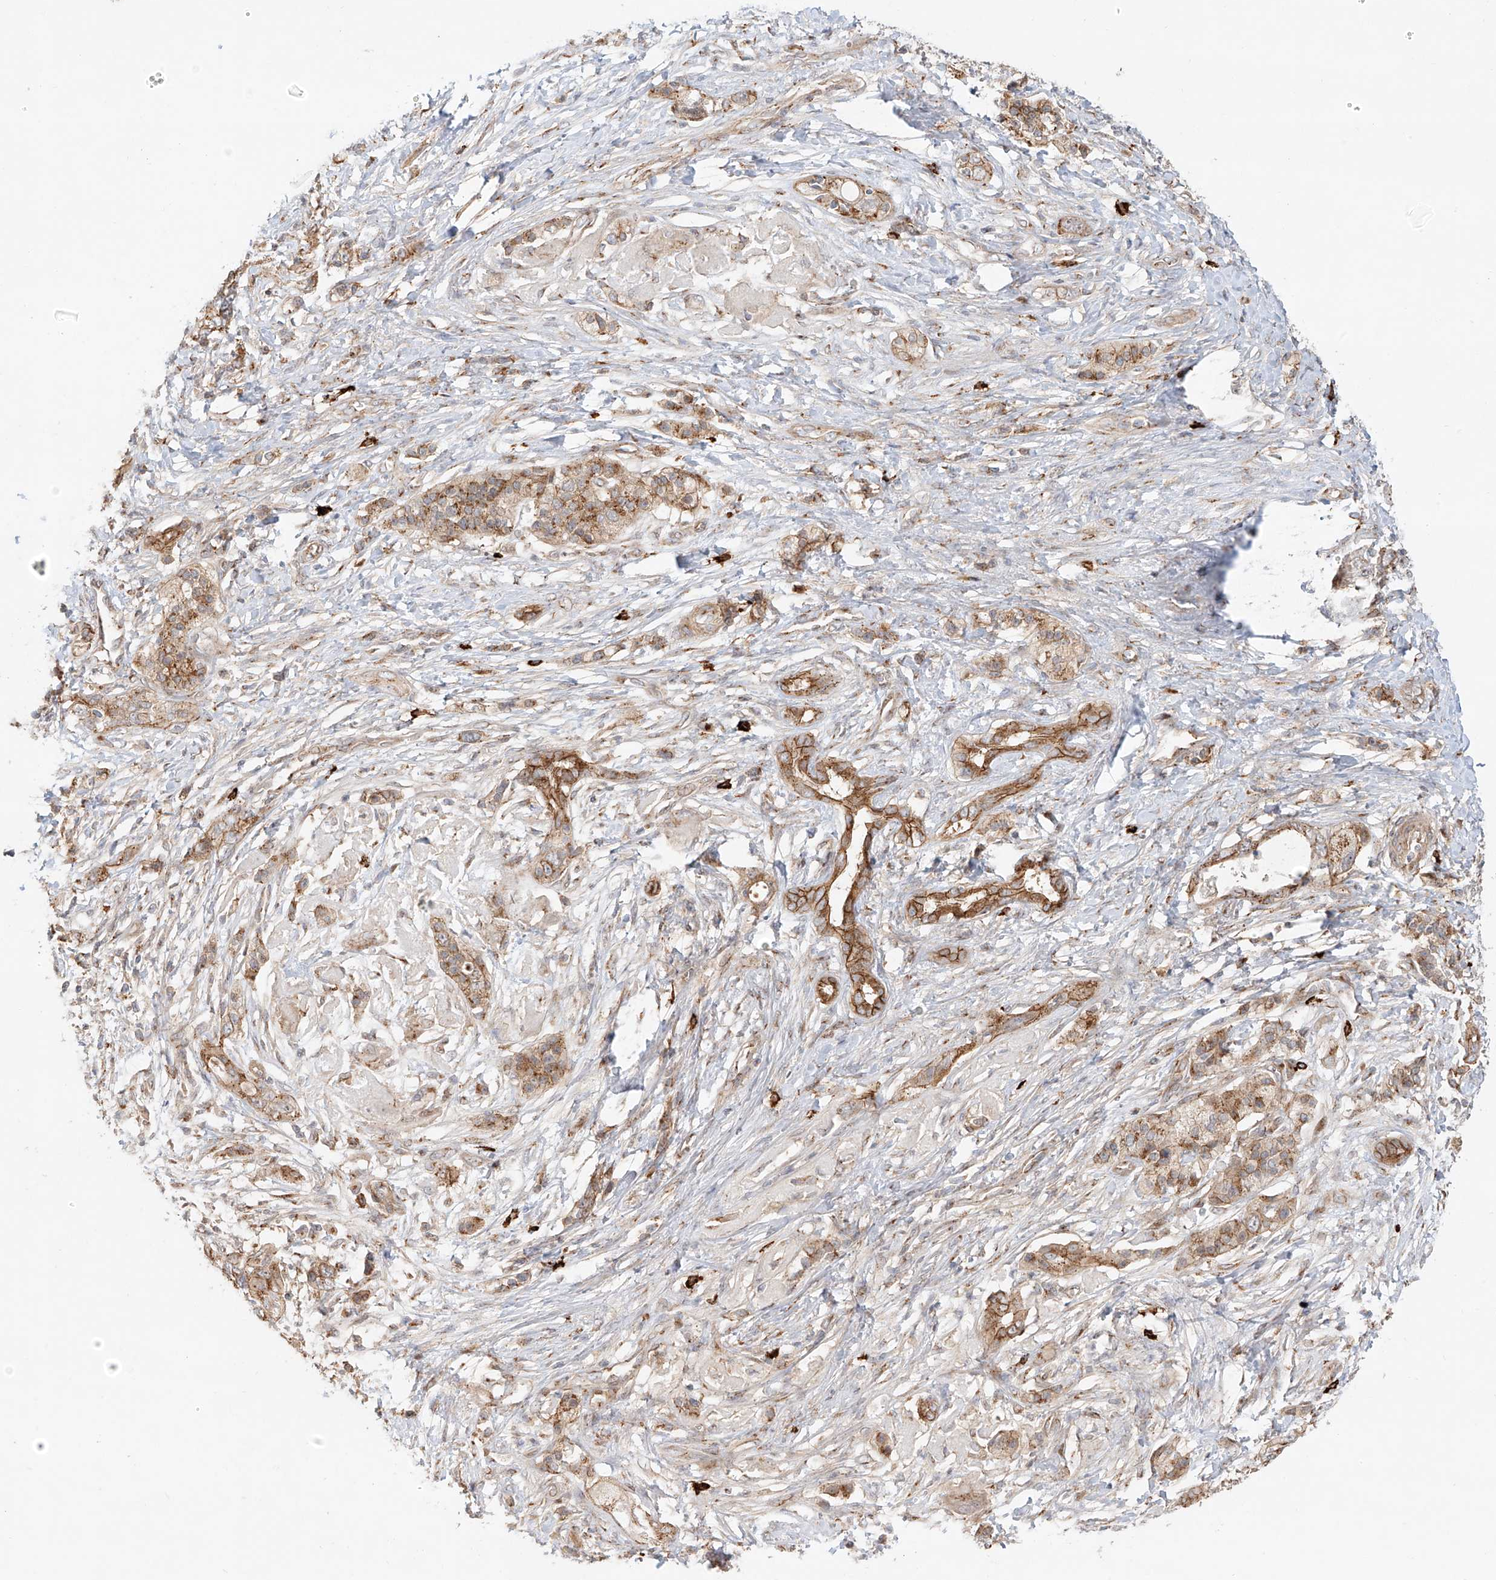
{"staining": {"intensity": "moderate", "quantity": ">75%", "location": "cytoplasmic/membranous"}, "tissue": "pancreatic cancer", "cell_type": "Tumor cells", "image_type": "cancer", "snomed": [{"axis": "morphology", "description": "Adenocarcinoma, NOS"}, {"axis": "topography", "description": "Pancreas"}], "caption": "Immunohistochemical staining of human pancreatic cancer displays moderate cytoplasmic/membranous protein expression in approximately >75% of tumor cells.", "gene": "ZNF287", "patient": {"sex": "male", "age": 70}}